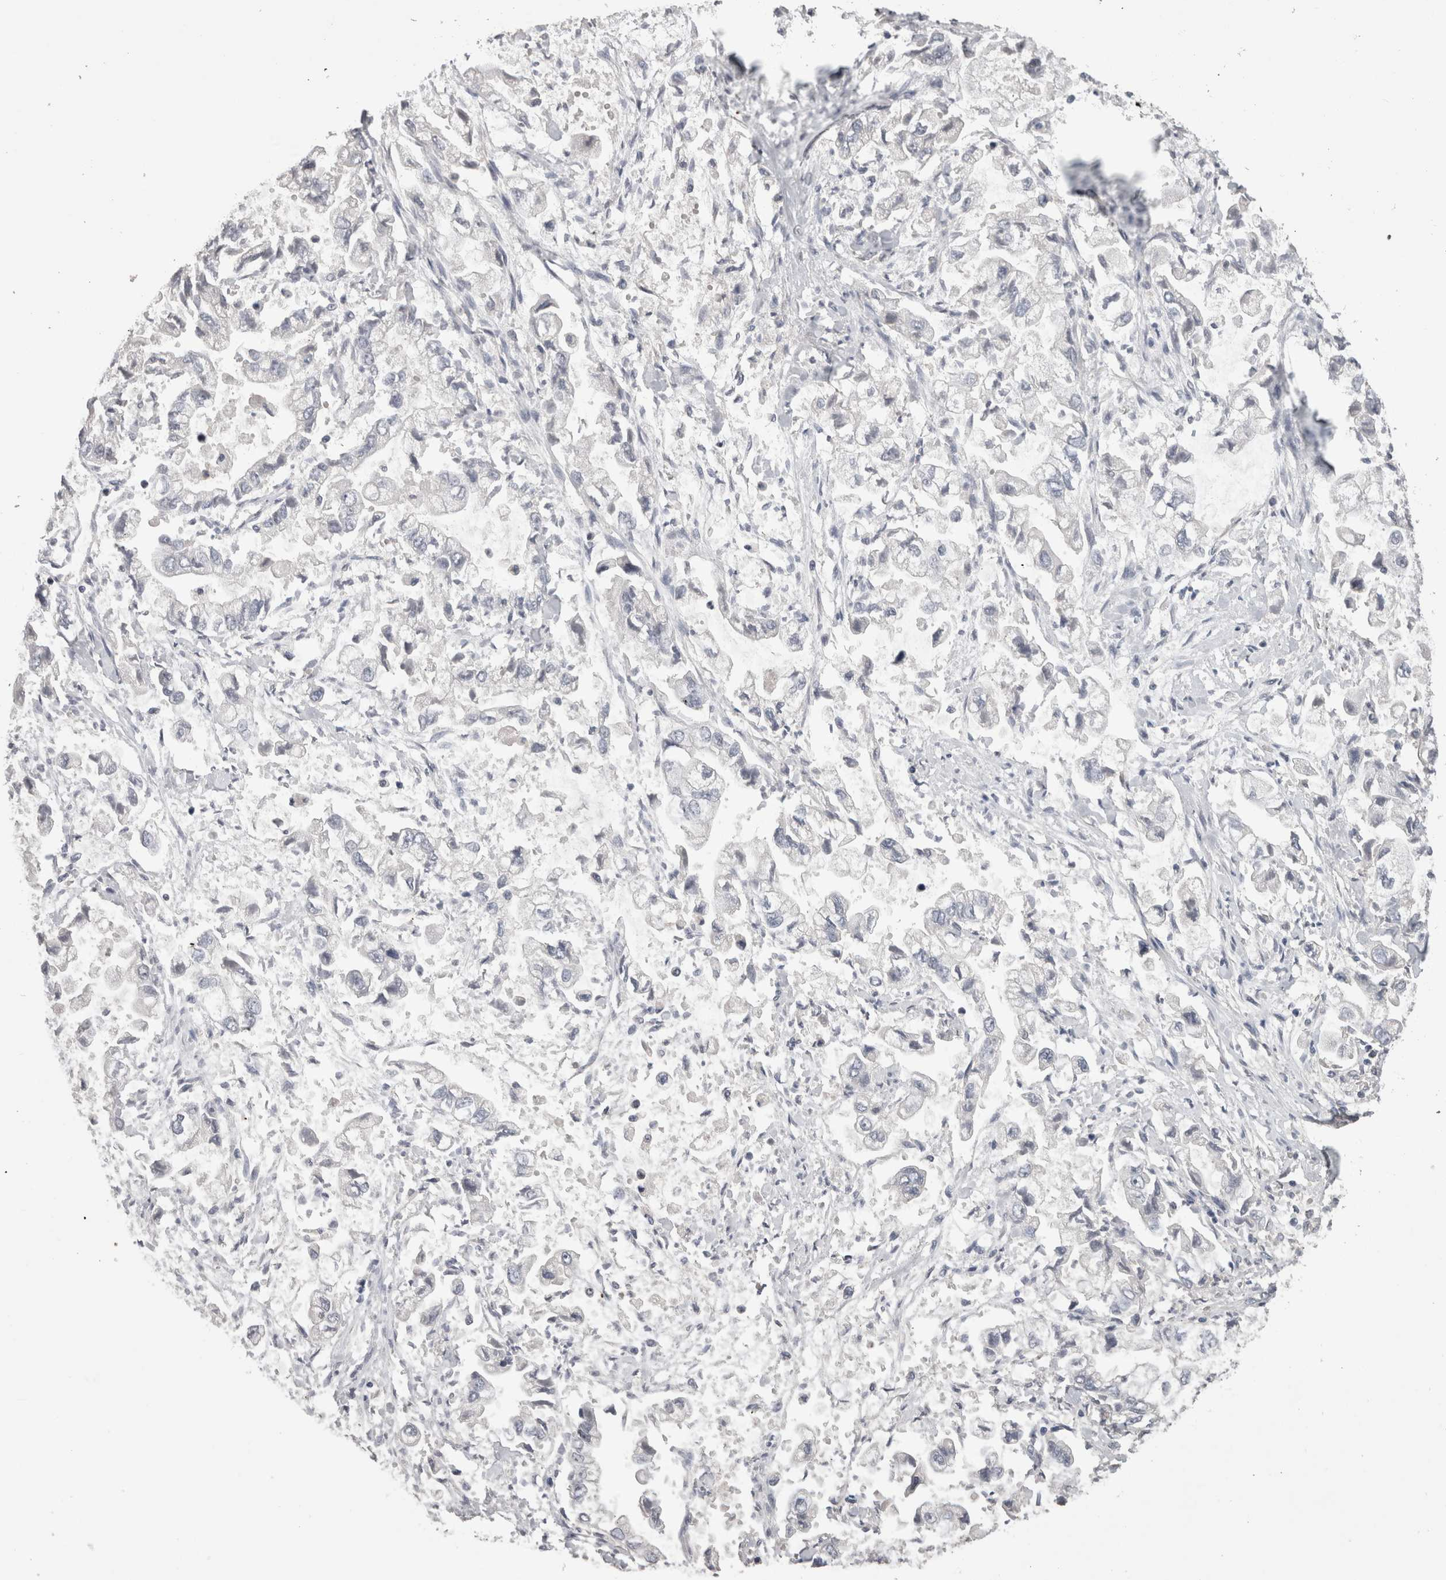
{"staining": {"intensity": "negative", "quantity": "none", "location": "none"}, "tissue": "stomach cancer", "cell_type": "Tumor cells", "image_type": "cancer", "snomed": [{"axis": "morphology", "description": "Normal tissue, NOS"}, {"axis": "morphology", "description": "Adenocarcinoma, NOS"}, {"axis": "topography", "description": "Stomach"}], "caption": "A high-resolution micrograph shows IHC staining of adenocarcinoma (stomach), which shows no significant staining in tumor cells.", "gene": "DCTN6", "patient": {"sex": "male", "age": 62}}